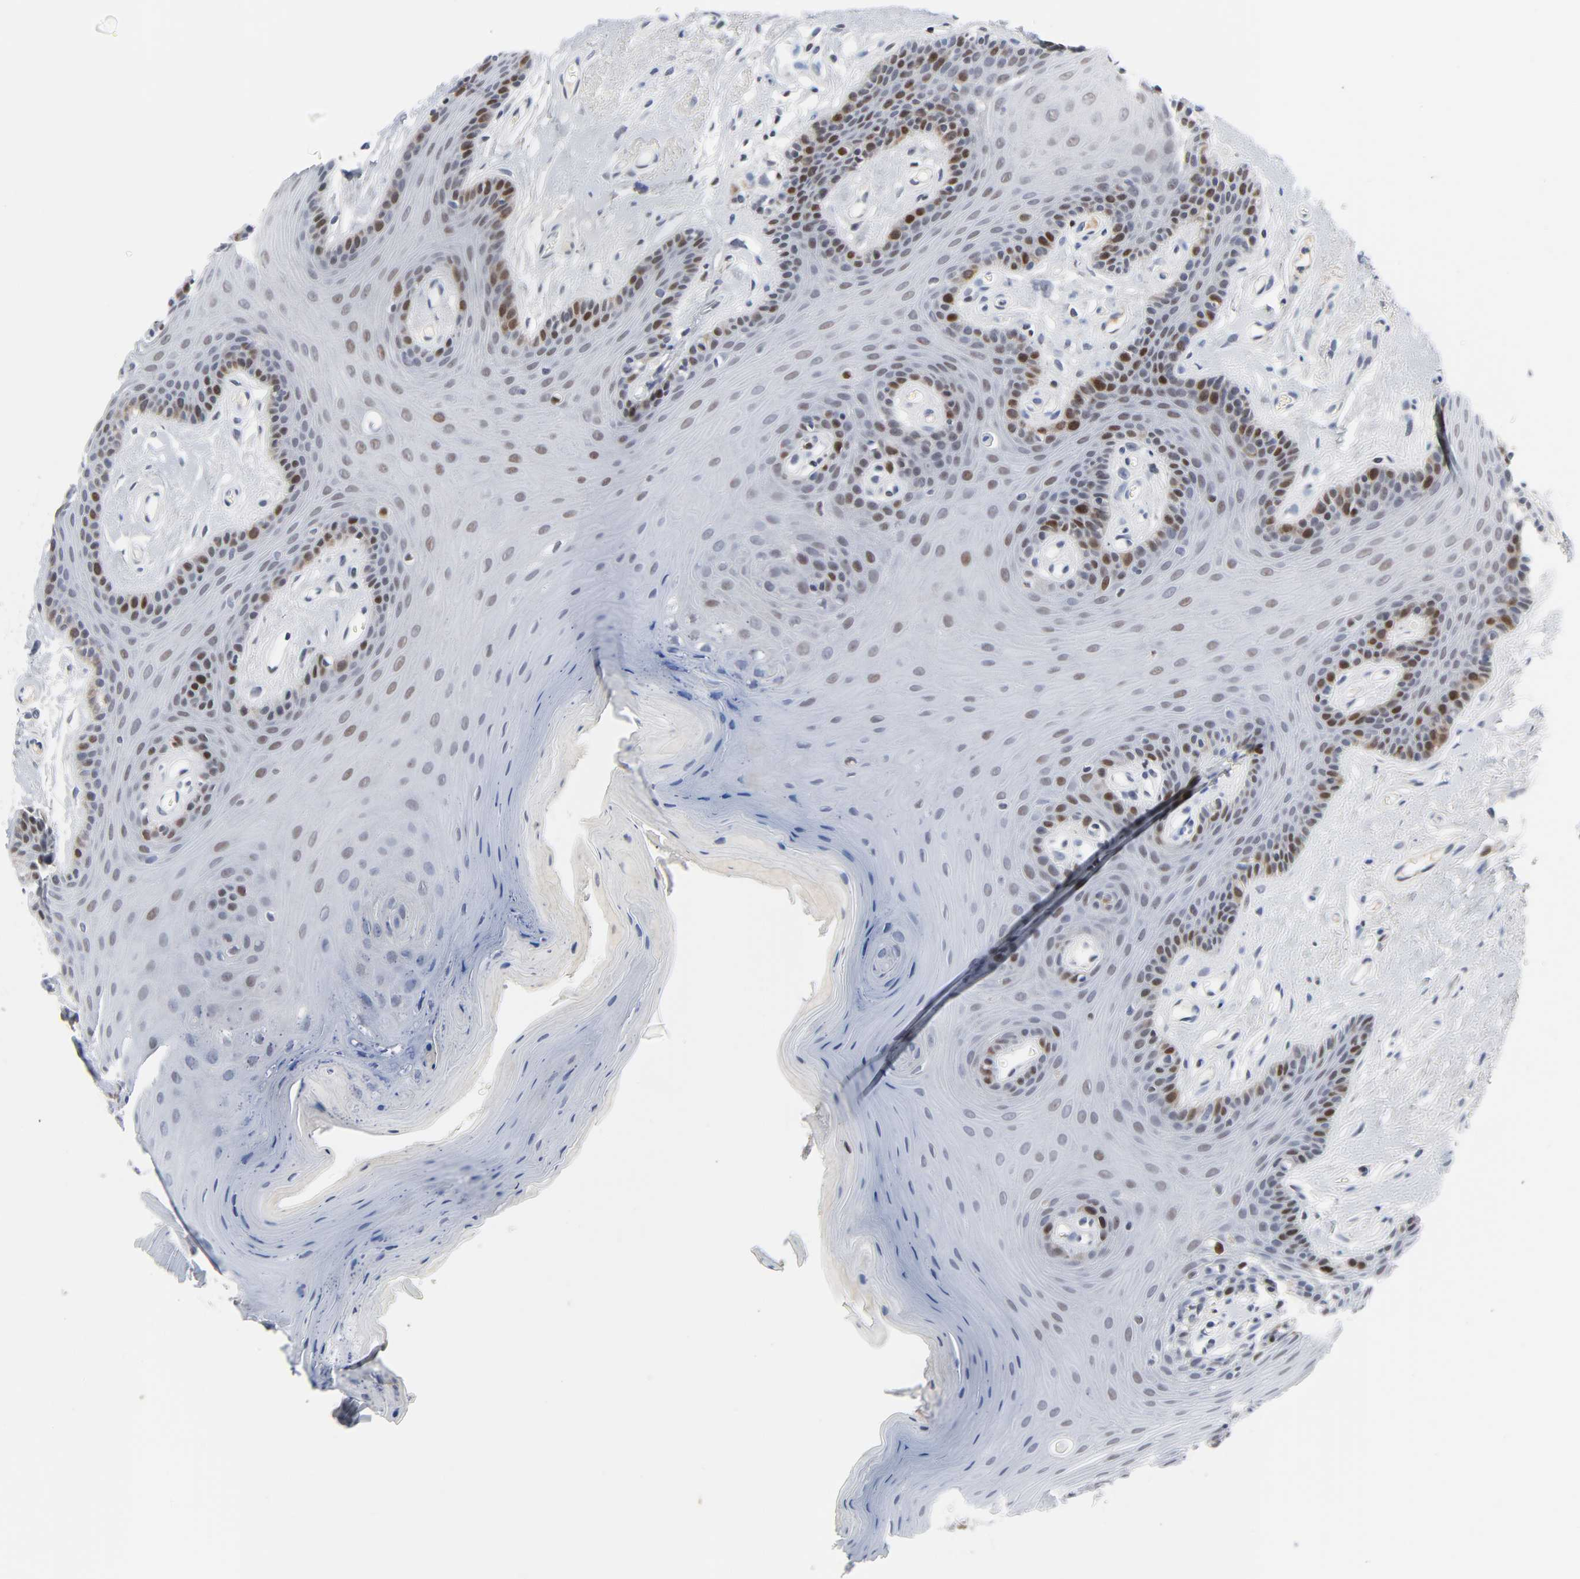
{"staining": {"intensity": "moderate", "quantity": "<25%", "location": "nuclear"}, "tissue": "oral mucosa", "cell_type": "Squamous epithelial cells", "image_type": "normal", "snomed": [{"axis": "morphology", "description": "Normal tissue, NOS"}, {"axis": "morphology", "description": "Squamous cell carcinoma, NOS"}, {"axis": "topography", "description": "Skeletal muscle"}, {"axis": "topography", "description": "Oral tissue"}, {"axis": "topography", "description": "Head-Neck"}], "caption": "DAB (3,3'-diaminobenzidine) immunohistochemical staining of unremarkable oral mucosa demonstrates moderate nuclear protein expression in approximately <25% of squamous epithelial cells.", "gene": "WEE1", "patient": {"sex": "male", "age": 71}}